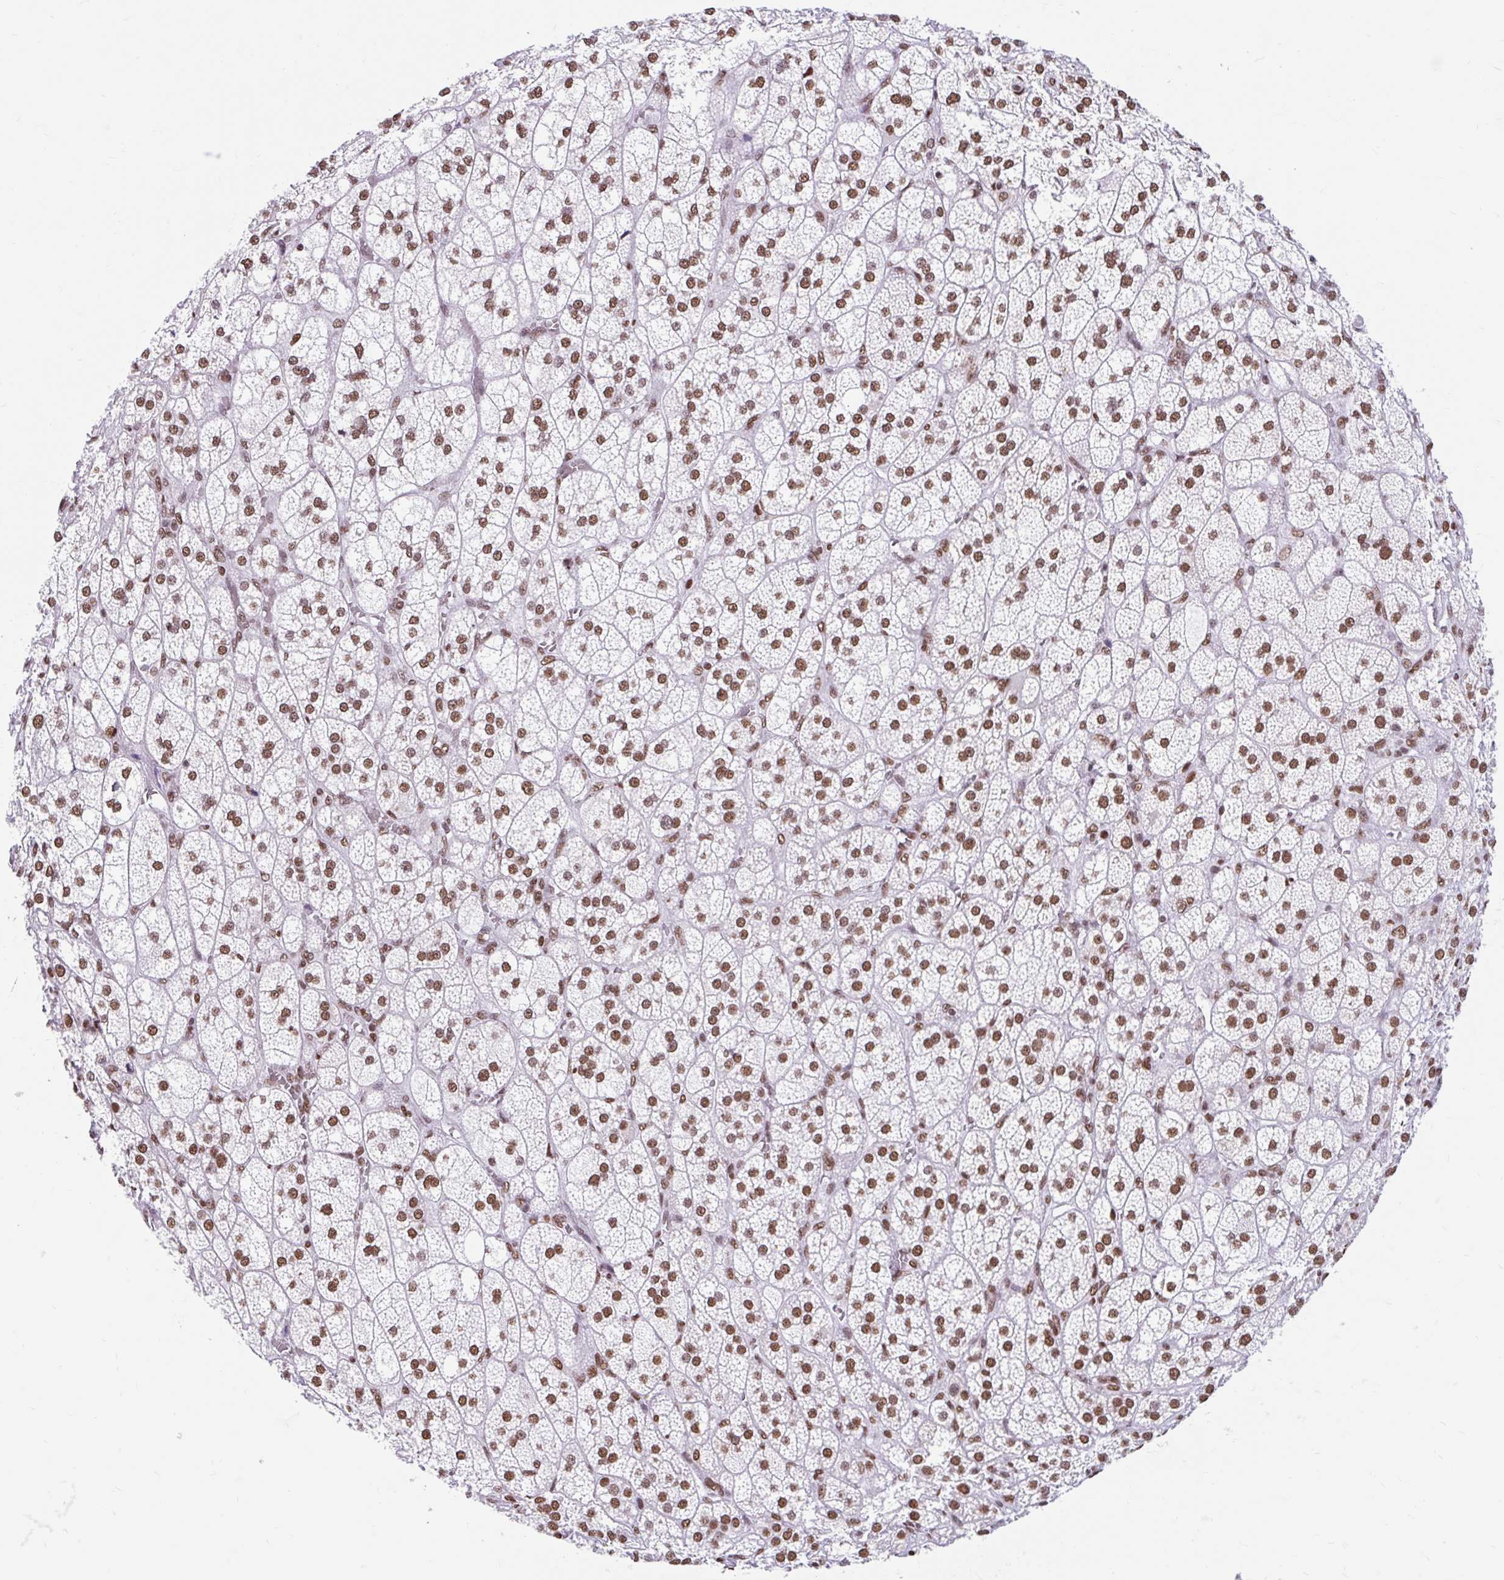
{"staining": {"intensity": "strong", "quantity": ">75%", "location": "nuclear"}, "tissue": "adrenal gland", "cell_type": "Glandular cells", "image_type": "normal", "snomed": [{"axis": "morphology", "description": "Normal tissue, NOS"}, {"axis": "topography", "description": "Adrenal gland"}], "caption": "This image demonstrates immunohistochemistry (IHC) staining of normal human adrenal gland, with high strong nuclear positivity in about >75% of glandular cells.", "gene": "KHDRBS1", "patient": {"sex": "female", "age": 60}}